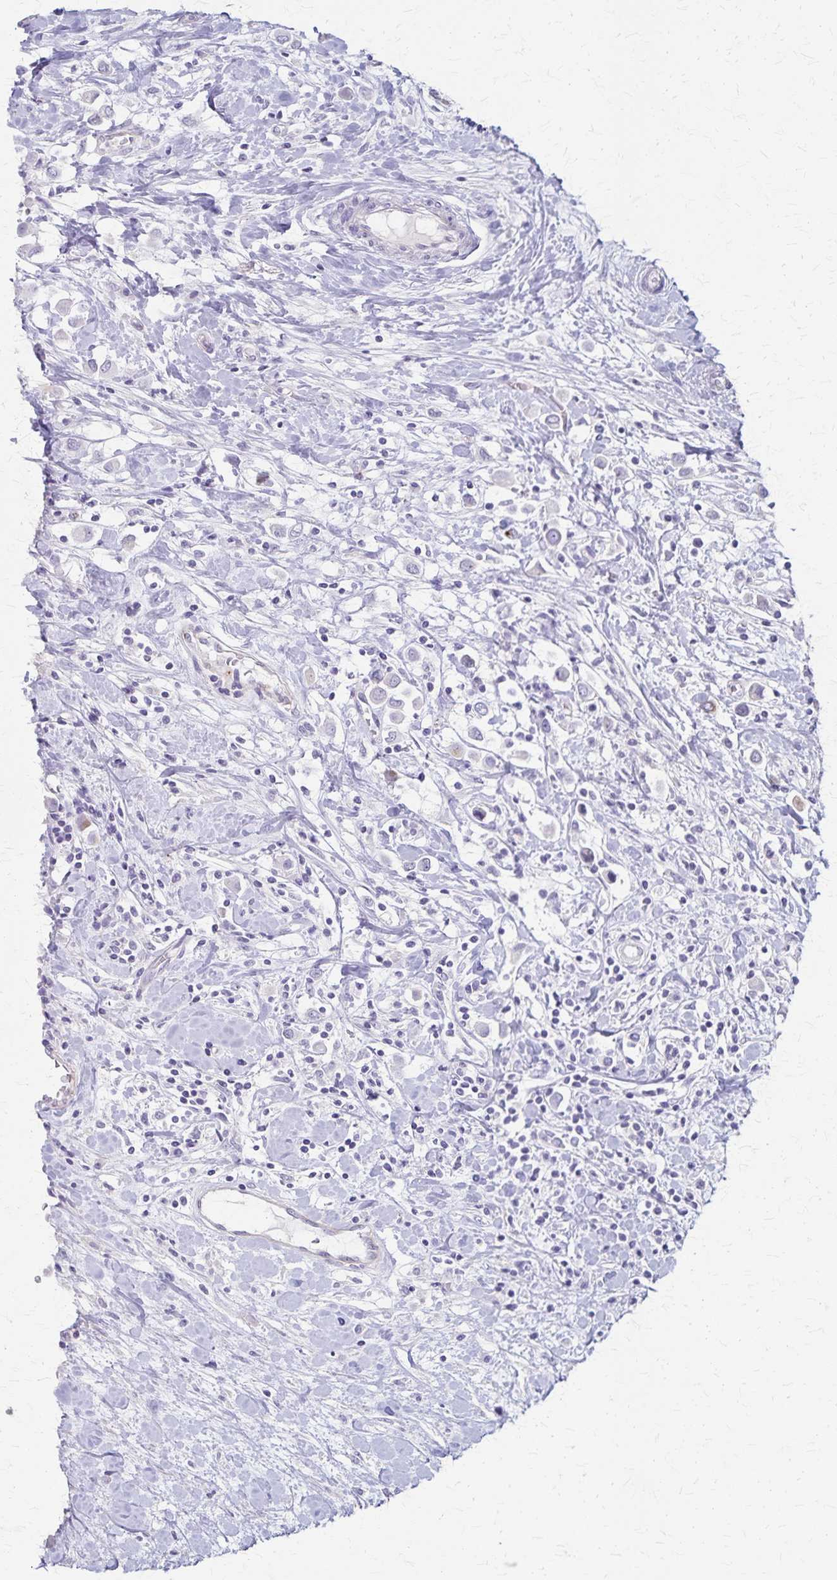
{"staining": {"intensity": "negative", "quantity": "none", "location": "none"}, "tissue": "breast cancer", "cell_type": "Tumor cells", "image_type": "cancer", "snomed": [{"axis": "morphology", "description": "Duct carcinoma"}, {"axis": "topography", "description": "Breast"}], "caption": "There is no significant expression in tumor cells of breast infiltrating ductal carcinoma.", "gene": "RASL10B", "patient": {"sex": "female", "age": 61}}